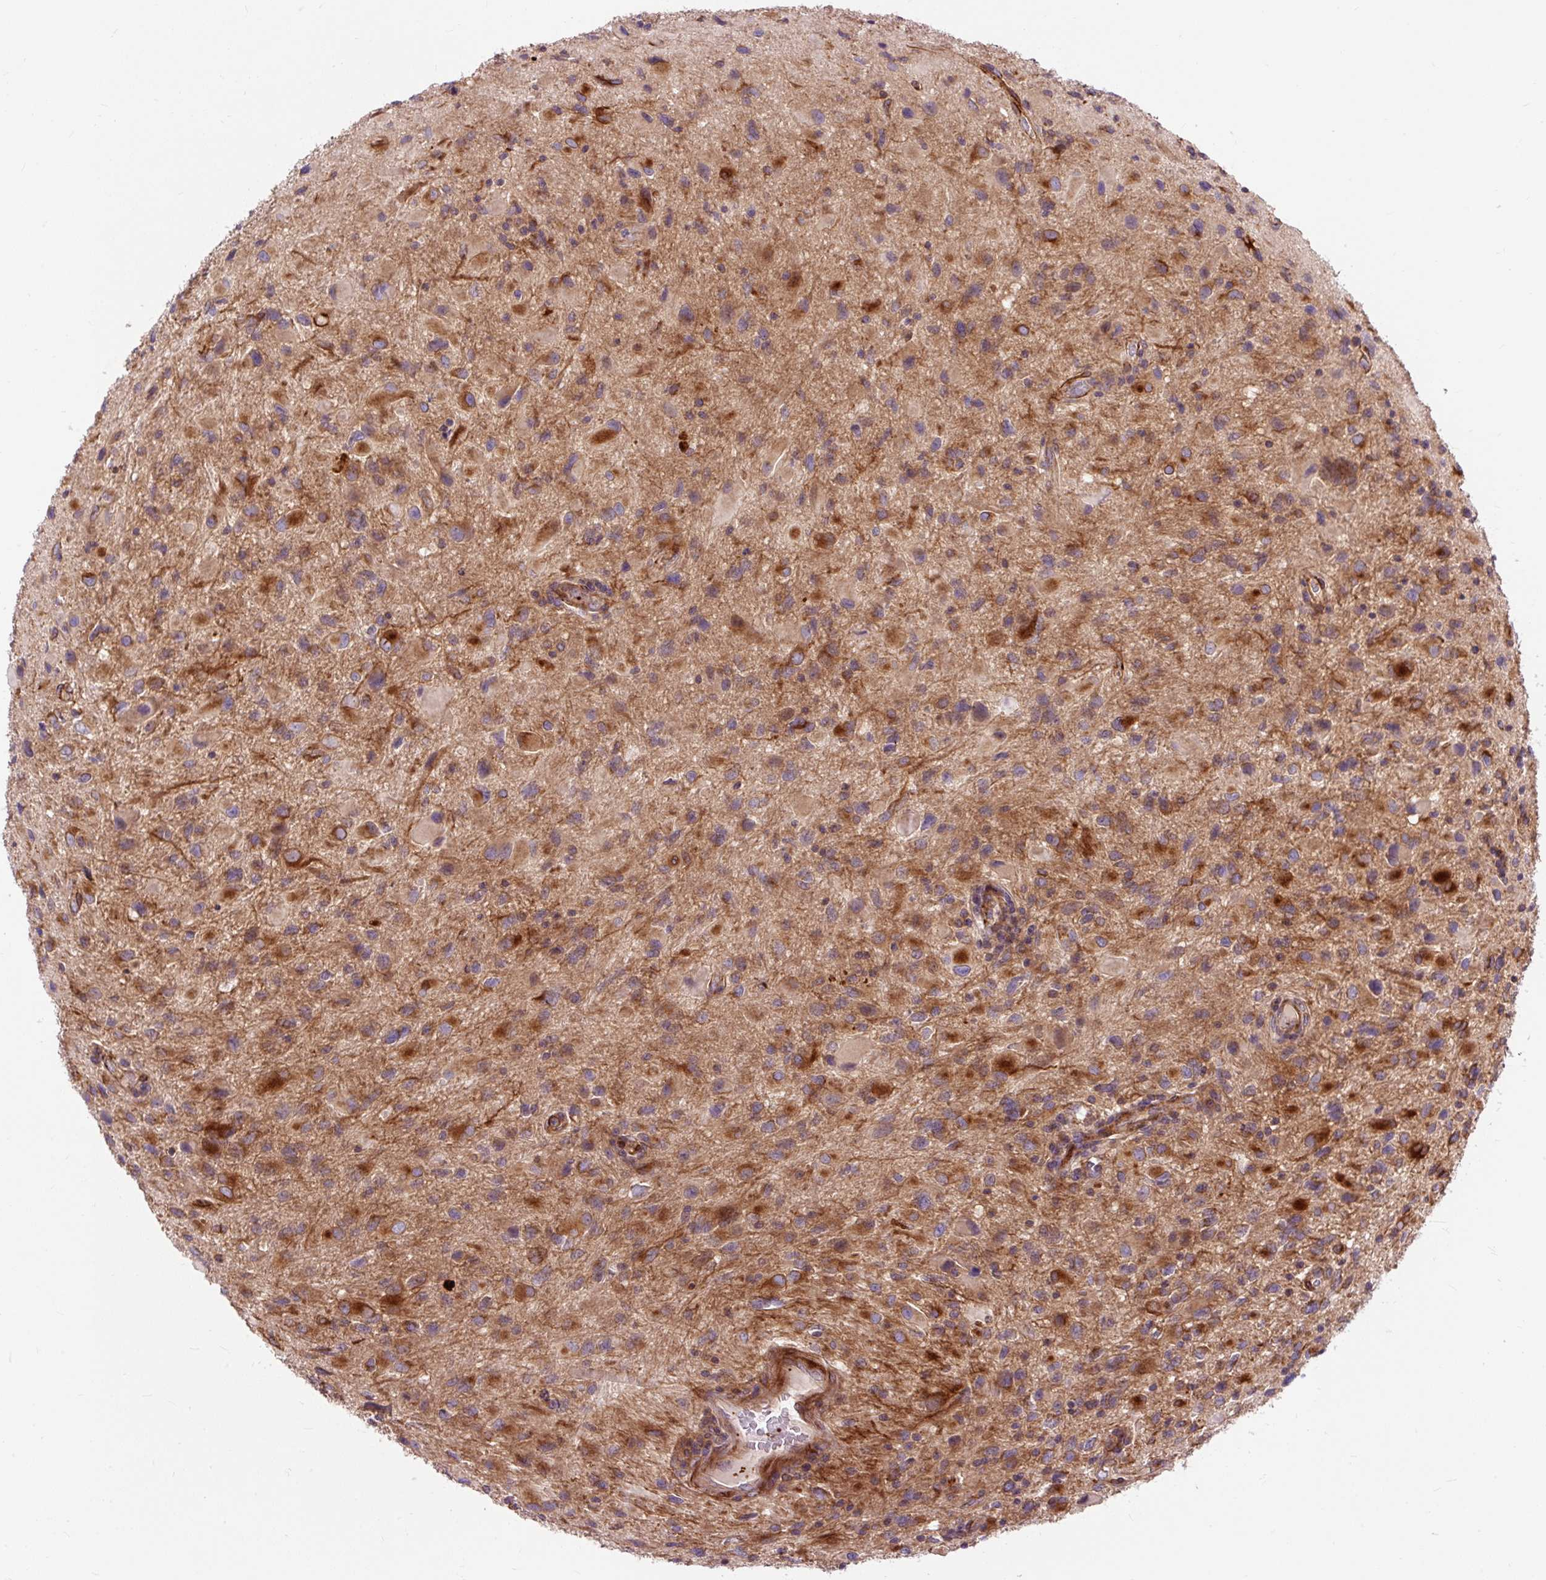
{"staining": {"intensity": "moderate", "quantity": ">75%", "location": "cytoplasmic/membranous"}, "tissue": "glioma", "cell_type": "Tumor cells", "image_type": "cancer", "snomed": [{"axis": "morphology", "description": "Glioma, malignant, Low grade"}, {"axis": "topography", "description": "Brain"}], "caption": "Glioma stained with a protein marker shows moderate staining in tumor cells.", "gene": "PCDHGB3", "patient": {"sex": "female", "age": 32}}